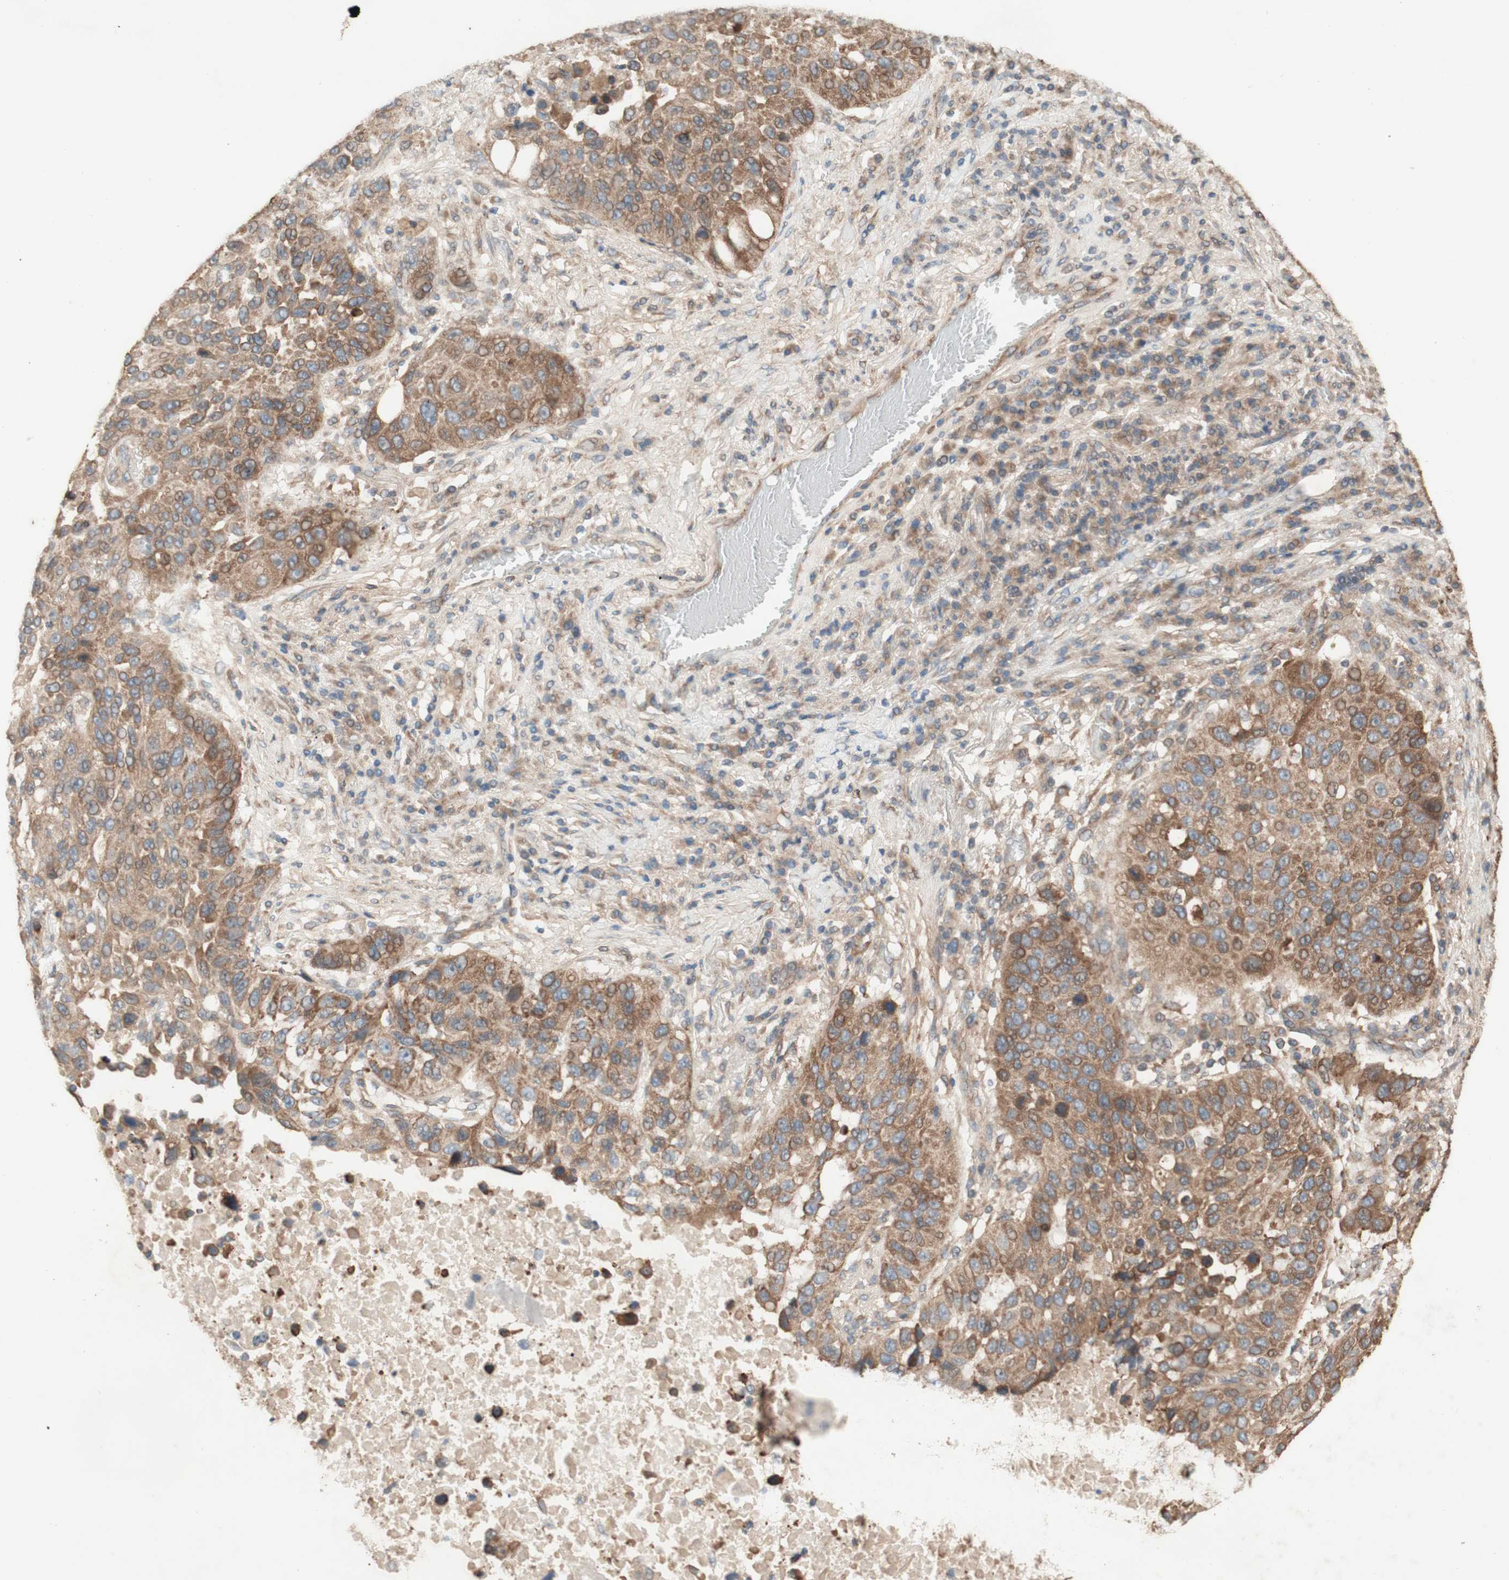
{"staining": {"intensity": "moderate", "quantity": ">75%", "location": "cytoplasmic/membranous"}, "tissue": "lung cancer", "cell_type": "Tumor cells", "image_type": "cancer", "snomed": [{"axis": "morphology", "description": "Squamous cell carcinoma, NOS"}, {"axis": "topography", "description": "Lung"}], "caption": "Squamous cell carcinoma (lung) stained for a protein (brown) displays moderate cytoplasmic/membranous positive expression in about >75% of tumor cells.", "gene": "SOCS2", "patient": {"sex": "male", "age": 57}}